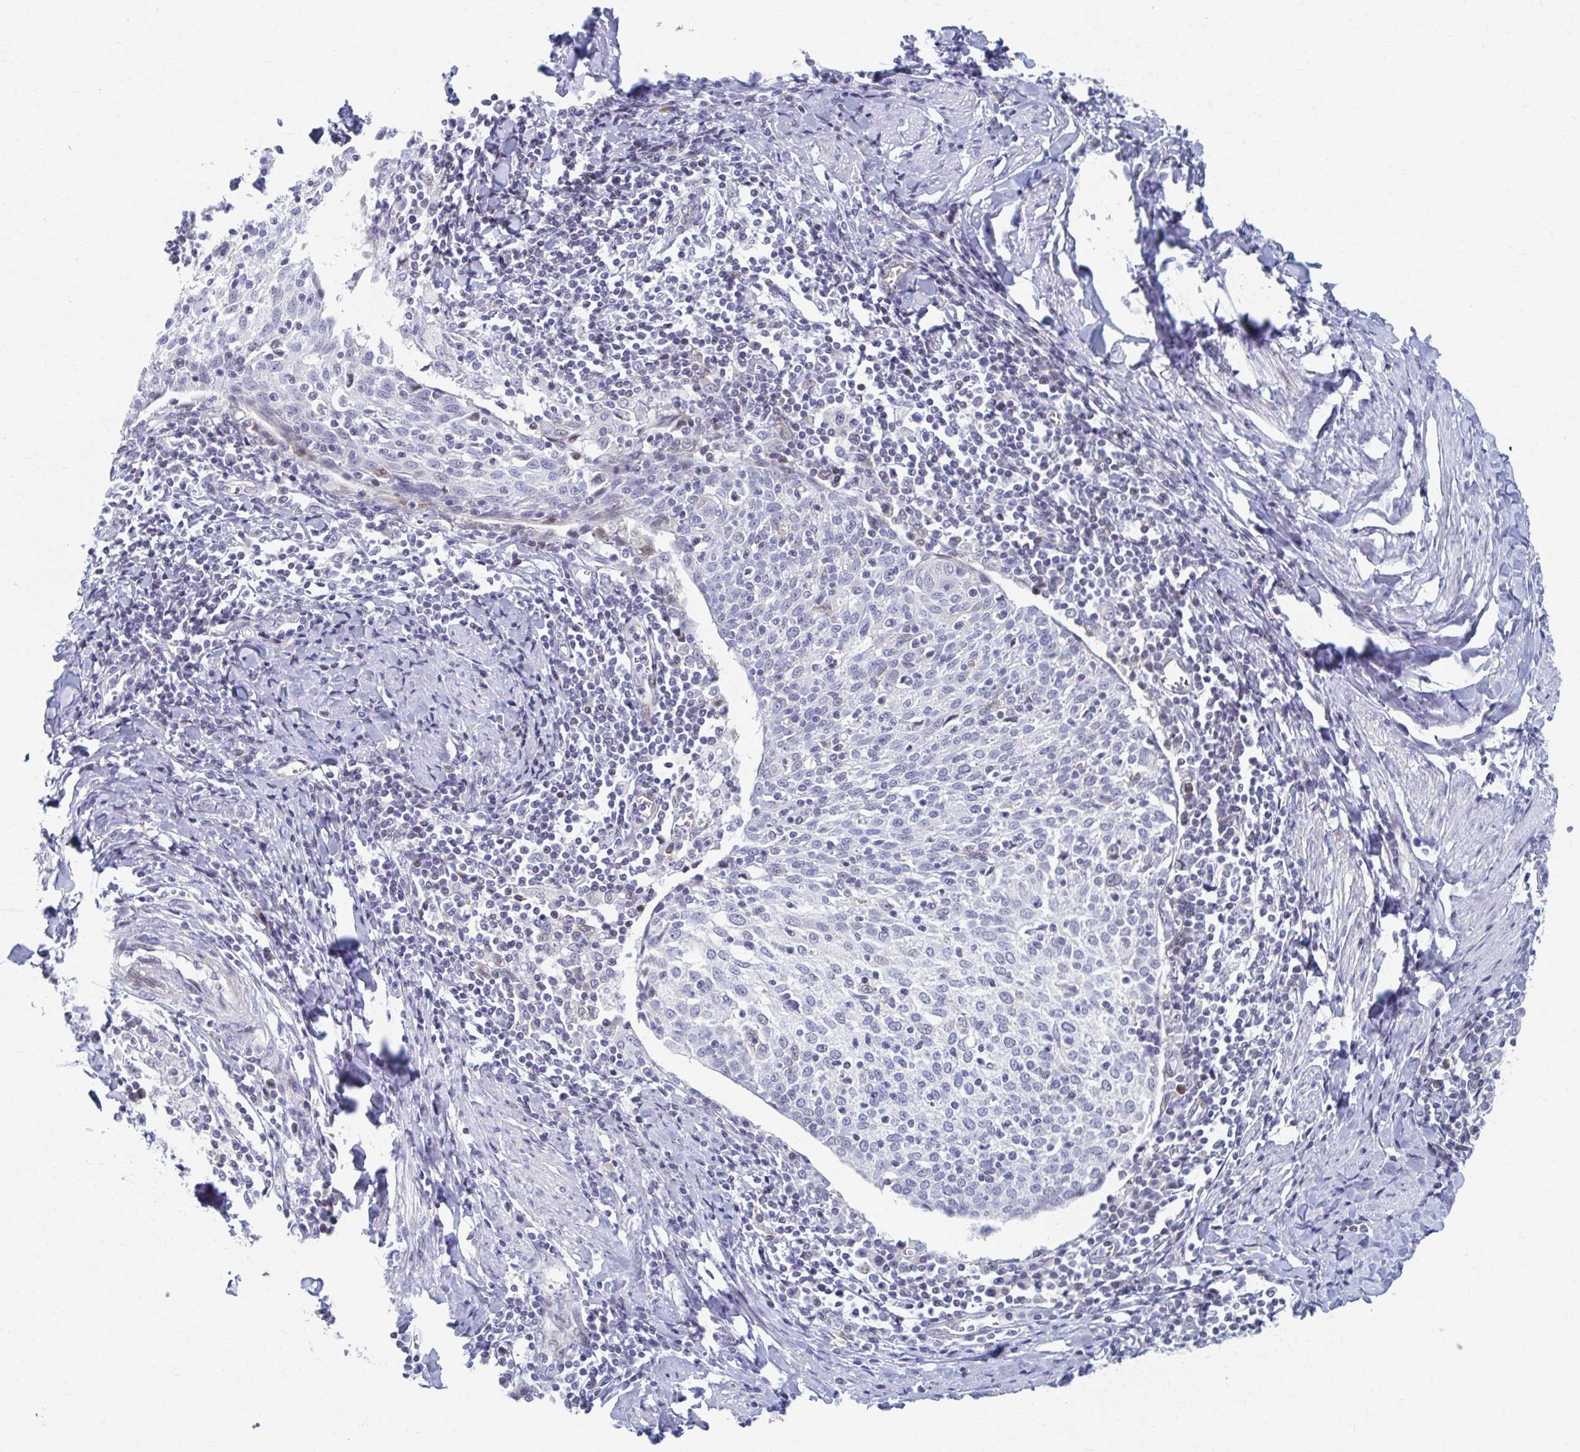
{"staining": {"intensity": "negative", "quantity": "none", "location": "none"}, "tissue": "cervical cancer", "cell_type": "Tumor cells", "image_type": "cancer", "snomed": [{"axis": "morphology", "description": "Squamous cell carcinoma, NOS"}, {"axis": "topography", "description": "Cervix"}], "caption": "This is a image of immunohistochemistry staining of cervical cancer, which shows no staining in tumor cells. Brightfield microscopy of immunohistochemistry (IHC) stained with DAB (brown) and hematoxylin (blue), captured at high magnification.", "gene": "ABHD16B", "patient": {"sex": "female", "age": 52}}